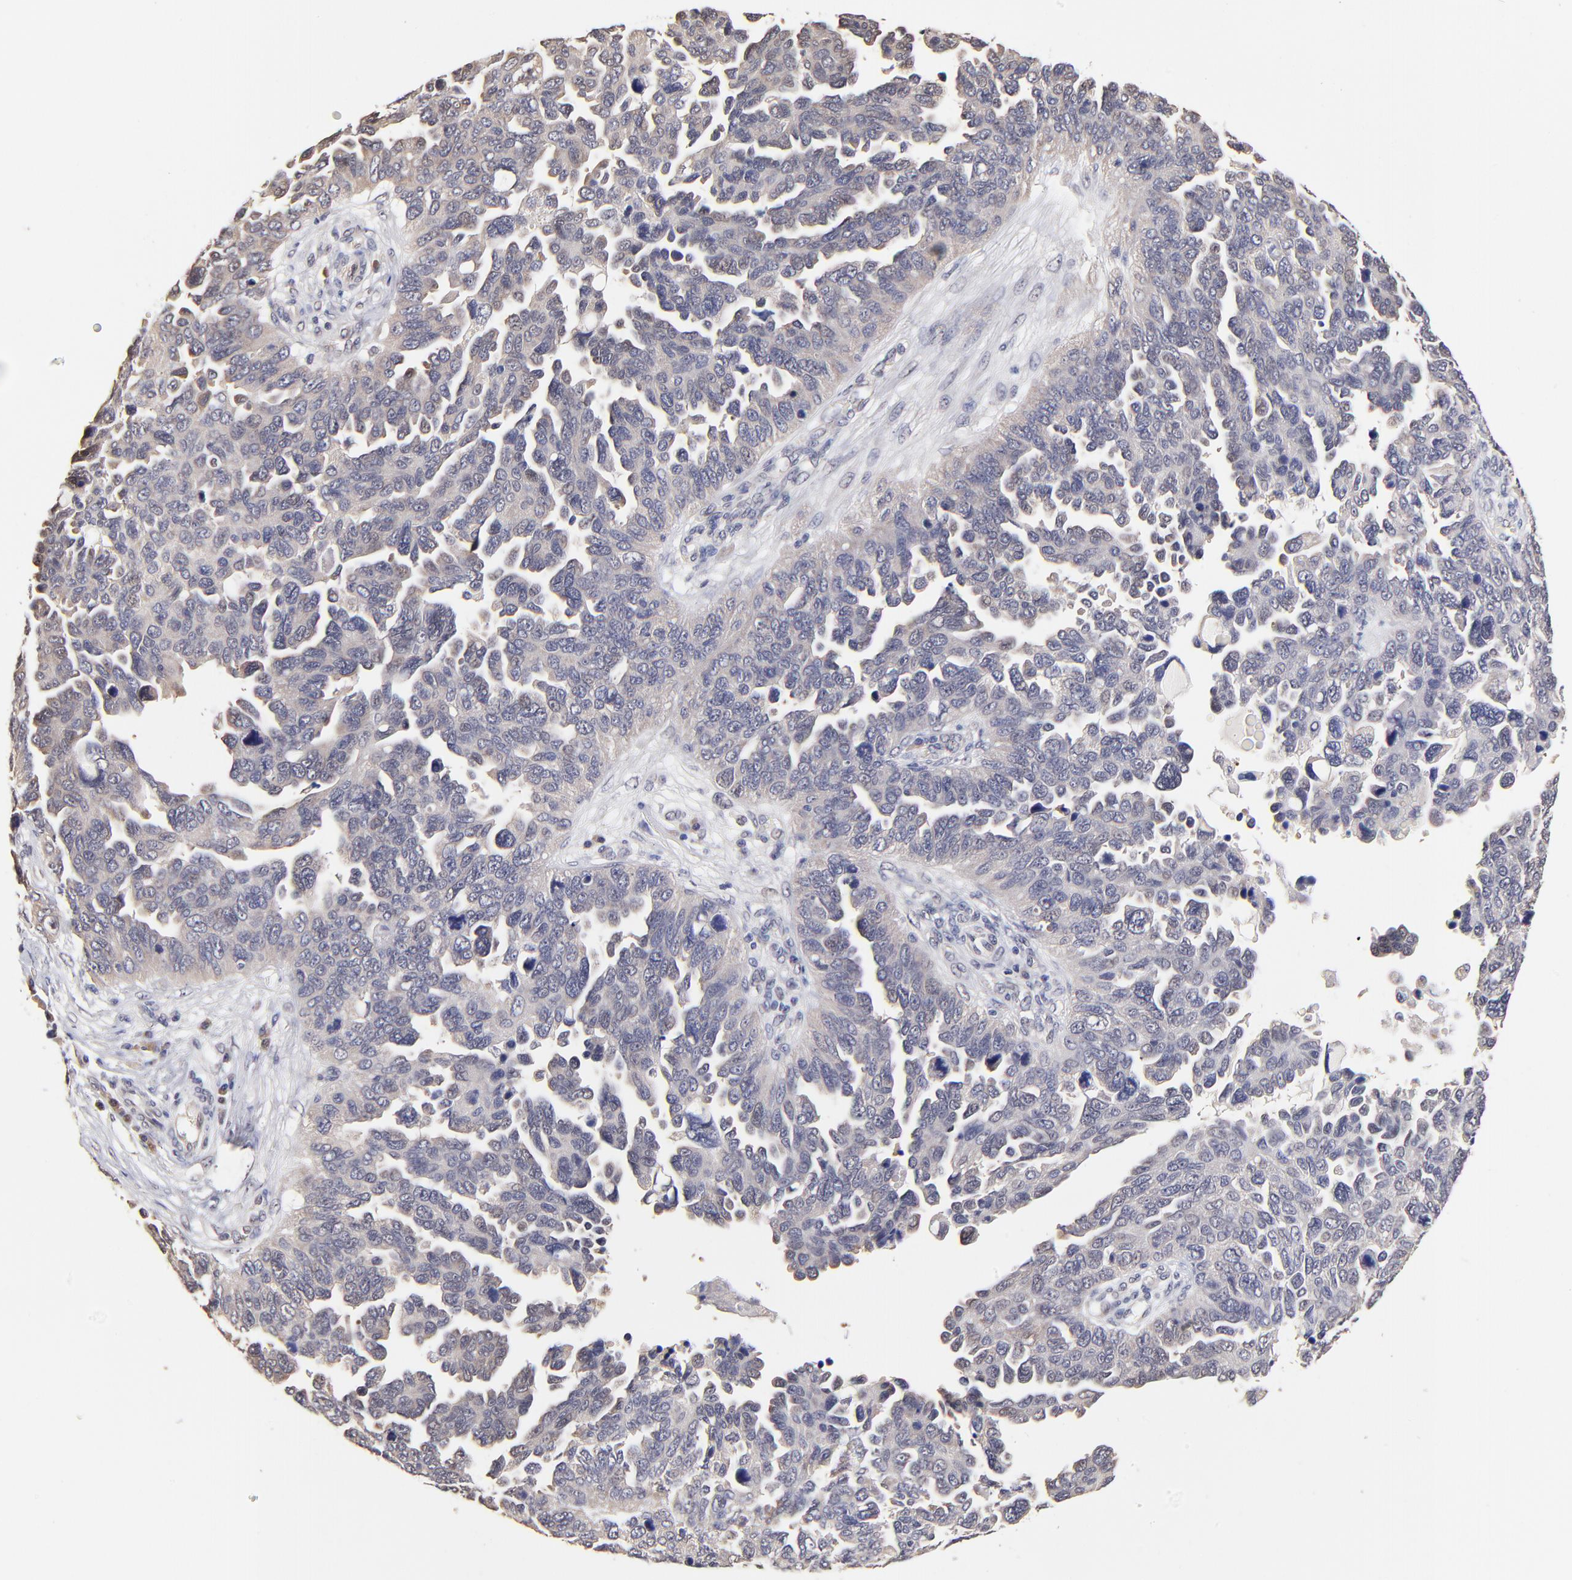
{"staining": {"intensity": "weak", "quantity": "25%-75%", "location": "cytoplasmic/membranous"}, "tissue": "ovarian cancer", "cell_type": "Tumor cells", "image_type": "cancer", "snomed": [{"axis": "morphology", "description": "Cystadenocarcinoma, serous, NOS"}, {"axis": "topography", "description": "Ovary"}], "caption": "Brown immunohistochemical staining in human ovarian cancer exhibits weak cytoplasmic/membranous staining in about 25%-75% of tumor cells.", "gene": "ZNF10", "patient": {"sex": "female", "age": 64}}